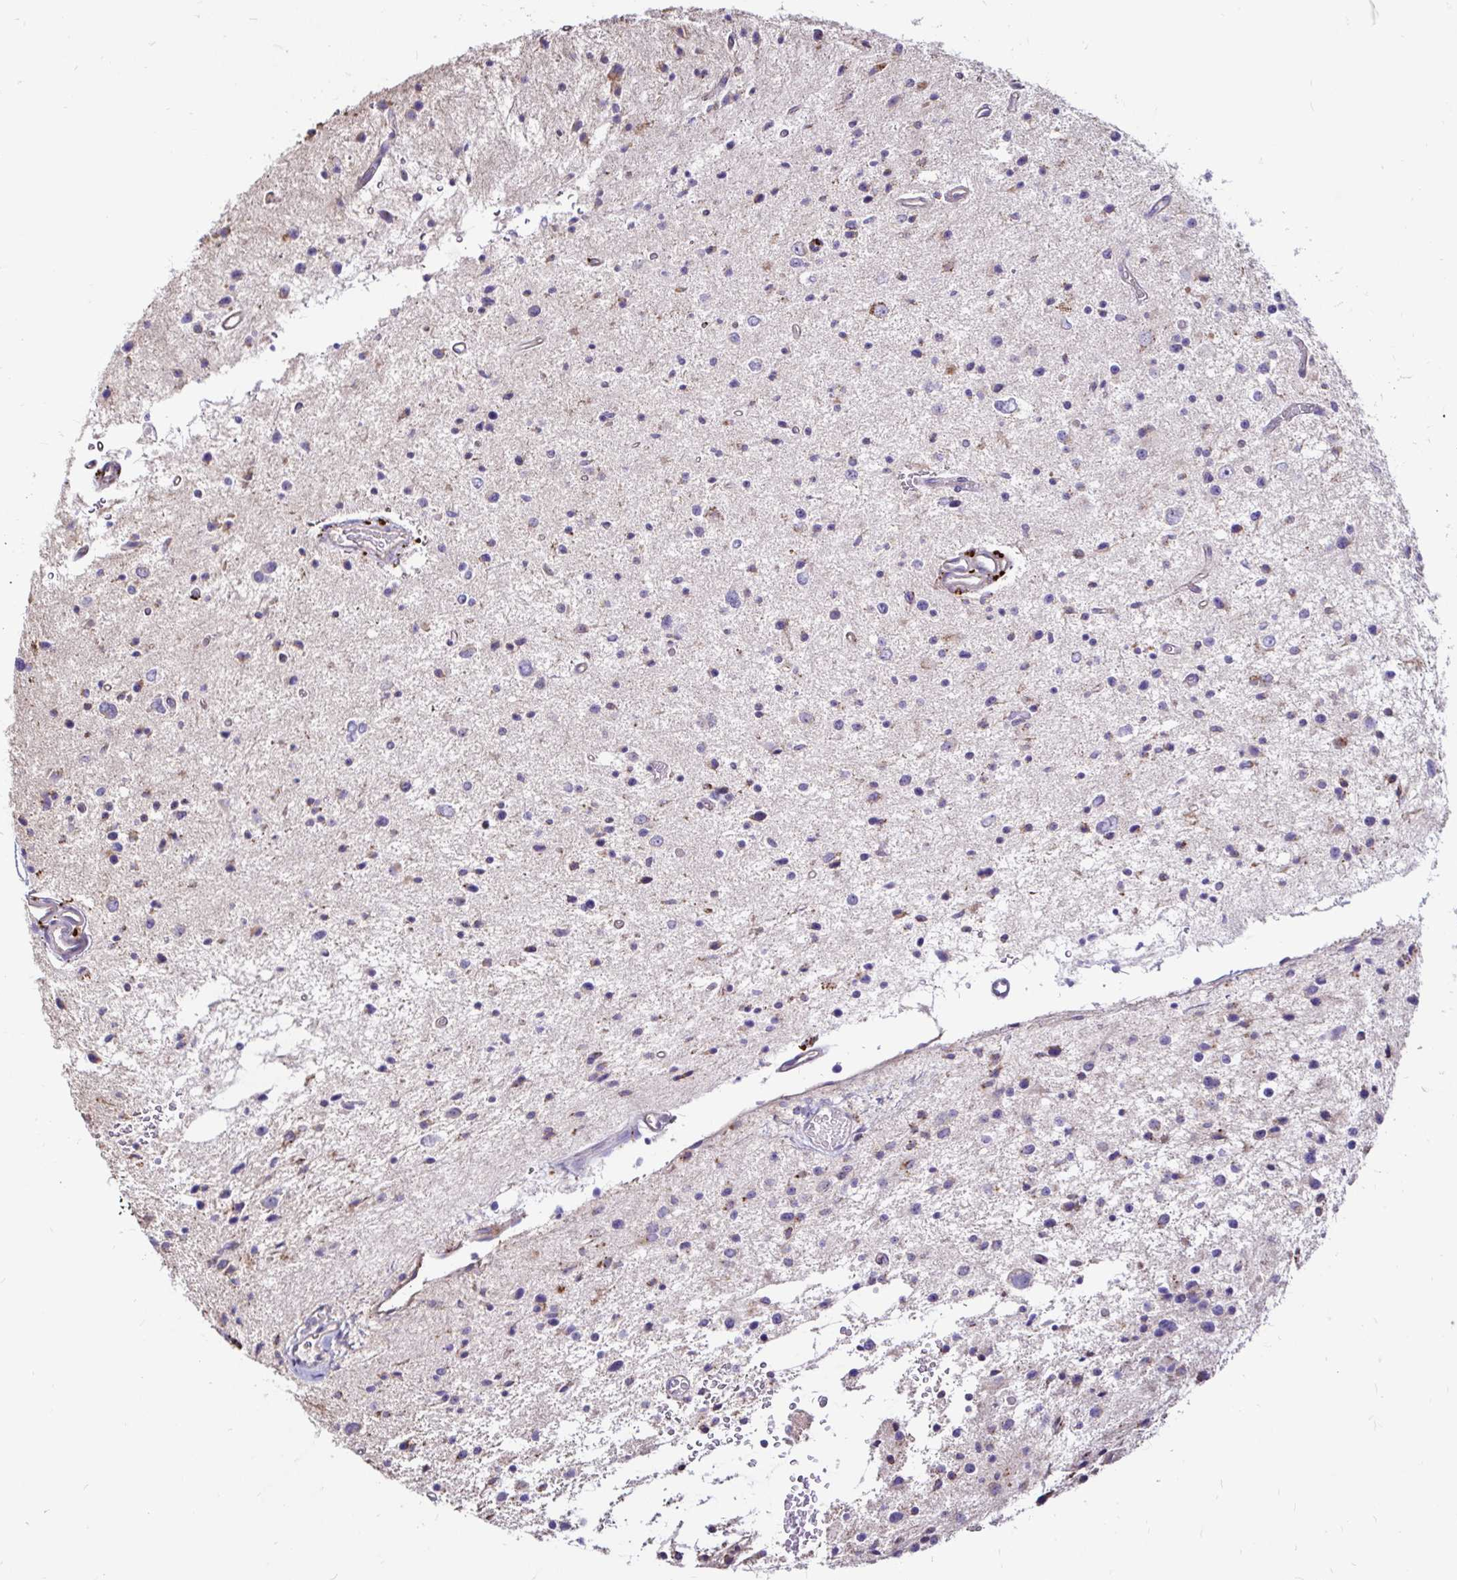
{"staining": {"intensity": "negative", "quantity": "none", "location": "none"}, "tissue": "glioma", "cell_type": "Tumor cells", "image_type": "cancer", "snomed": [{"axis": "morphology", "description": "Glioma, malignant, Low grade"}, {"axis": "topography", "description": "Brain"}], "caption": "Immunohistochemistry image of human glioma stained for a protein (brown), which demonstrates no staining in tumor cells.", "gene": "FUCA1", "patient": {"sex": "male", "age": 43}}